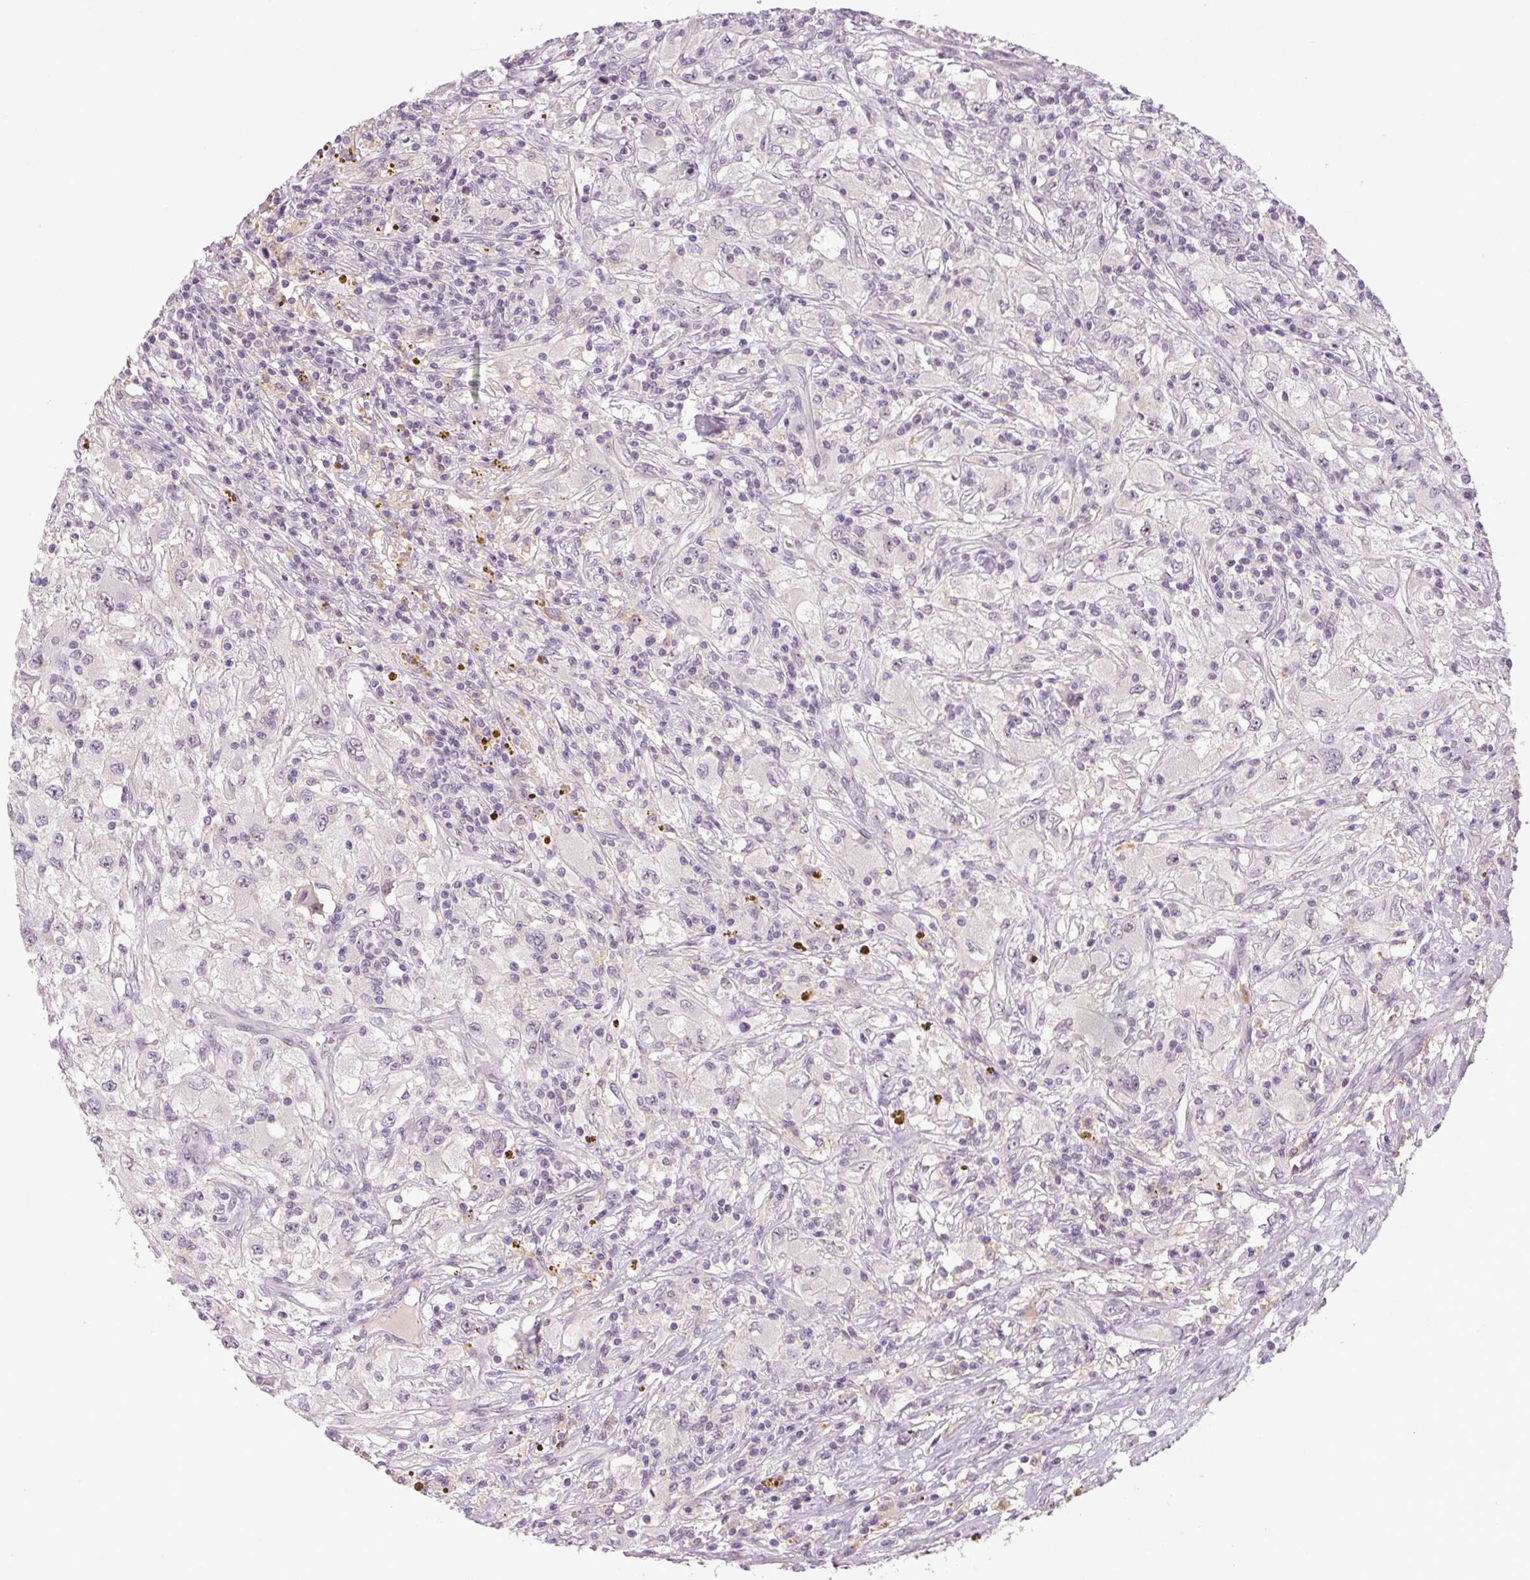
{"staining": {"intensity": "negative", "quantity": "none", "location": "none"}, "tissue": "renal cancer", "cell_type": "Tumor cells", "image_type": "cancer", "snomed": [{"axis": "morphology", "description": "Adenocarcinoma, NOS"}, {"axis": "topography", "description": "Kidney"}], "caption": "This is an immunohistochemistry photomicrograph of renal cancer. There is no positivity in tumor cells.", "gene": "SGF29", "patient": {"sex": "female", "age": 67}}